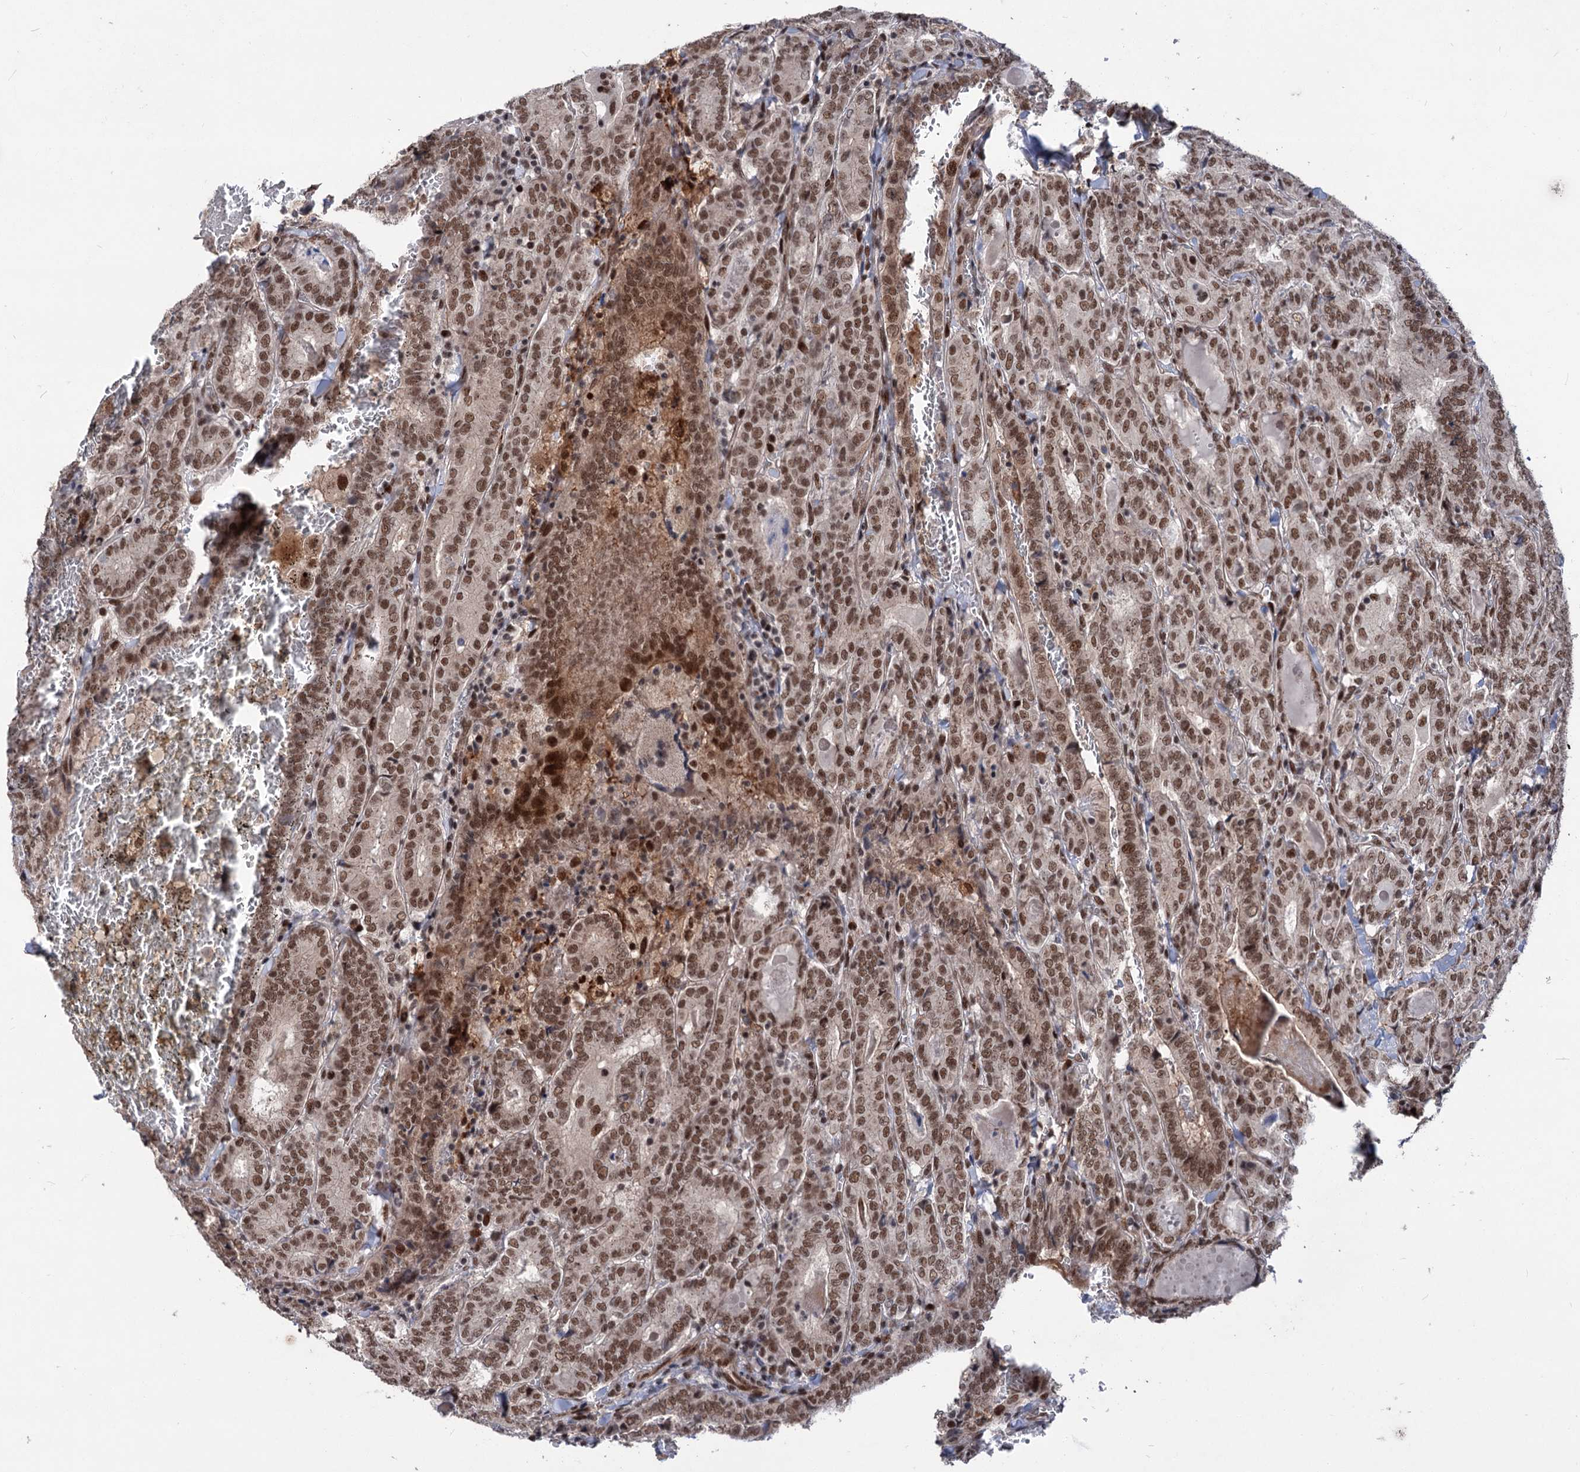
{"staining": {"intensity": "moderate", "quantity": ">75%", "location": "nuclear"}, "tissue": "thyroid cancer", "cell_type": "Tumor cells", "image_type": "cancer", "snomed": [{"axis": "morphology", "description": "Papillary adenocarcinoma, NOS"}, {"axis": "topography", "description": "Thyroid gland"}], "caption": "Approximately >75% of tumor cells in papillary adenocarcinoma (thyroid) show moderate nuclear protein expression as visualized by brown immunohistochemical staining.", "gene": "MAML1", "patient": {"sex": "female", "age": 72}}